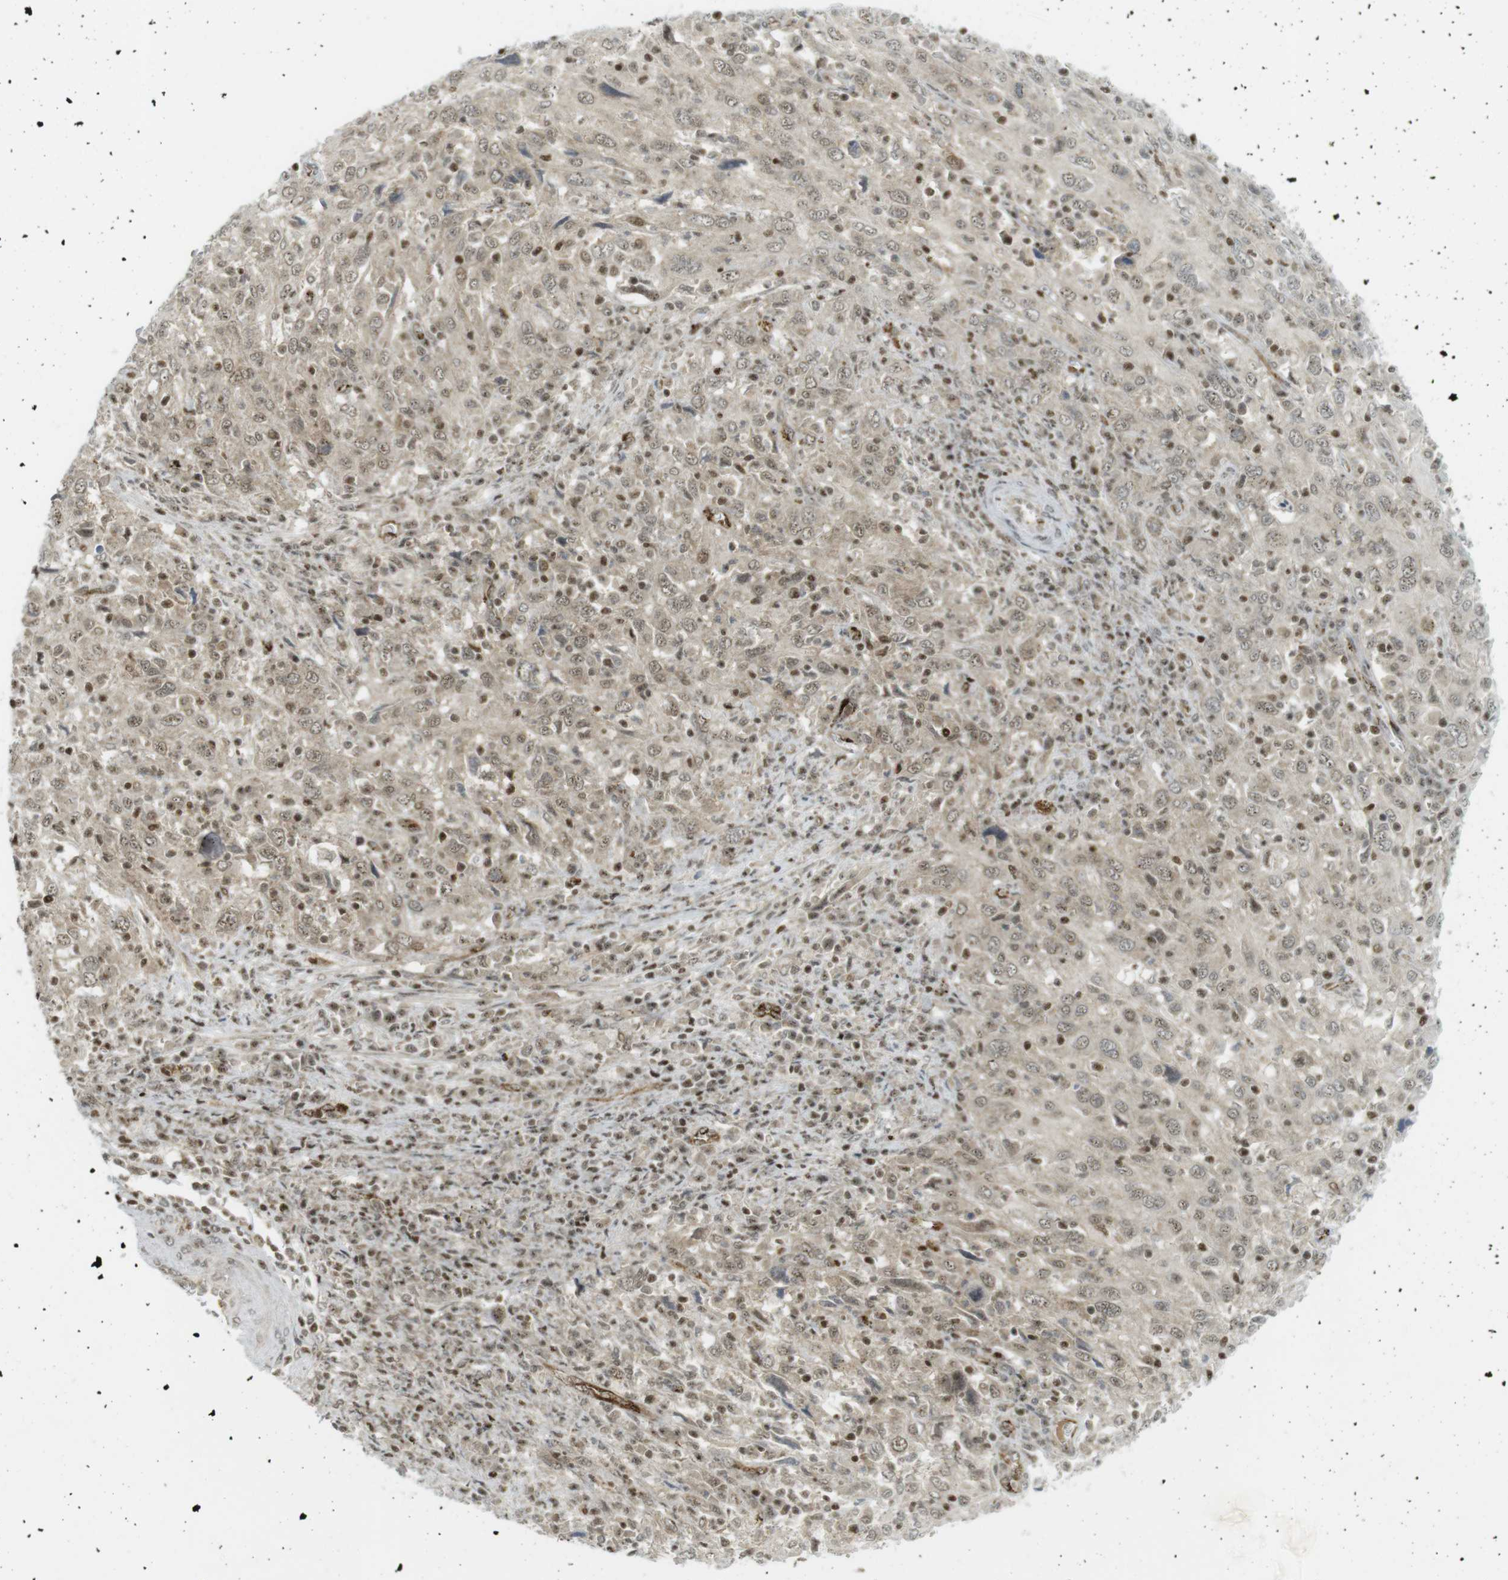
{"staining": {"intensity": "weak", "quantity": ">75%", "location": "cytoplasmic/membranous,nuclear"}, "tissue": "cervical cancer", "cell_type": "Tumor cells", "image_type": "cancer", "snomed": [{"axis": "morphology", "description": "Squamous cell carcinoma, NOS"}, {"axis": "topography", "description": "Cervix"}], "caption": "Approximately >75% of tumor cells in human squamous cell carcinoma (cervical) demonstrate weak cytoplasmic/membranous and nuclear protein staining as visualized by brown immunohistochemical staining.", "gene": "PPP1R13B", "patient": {"sex": "female", "age": 46}}